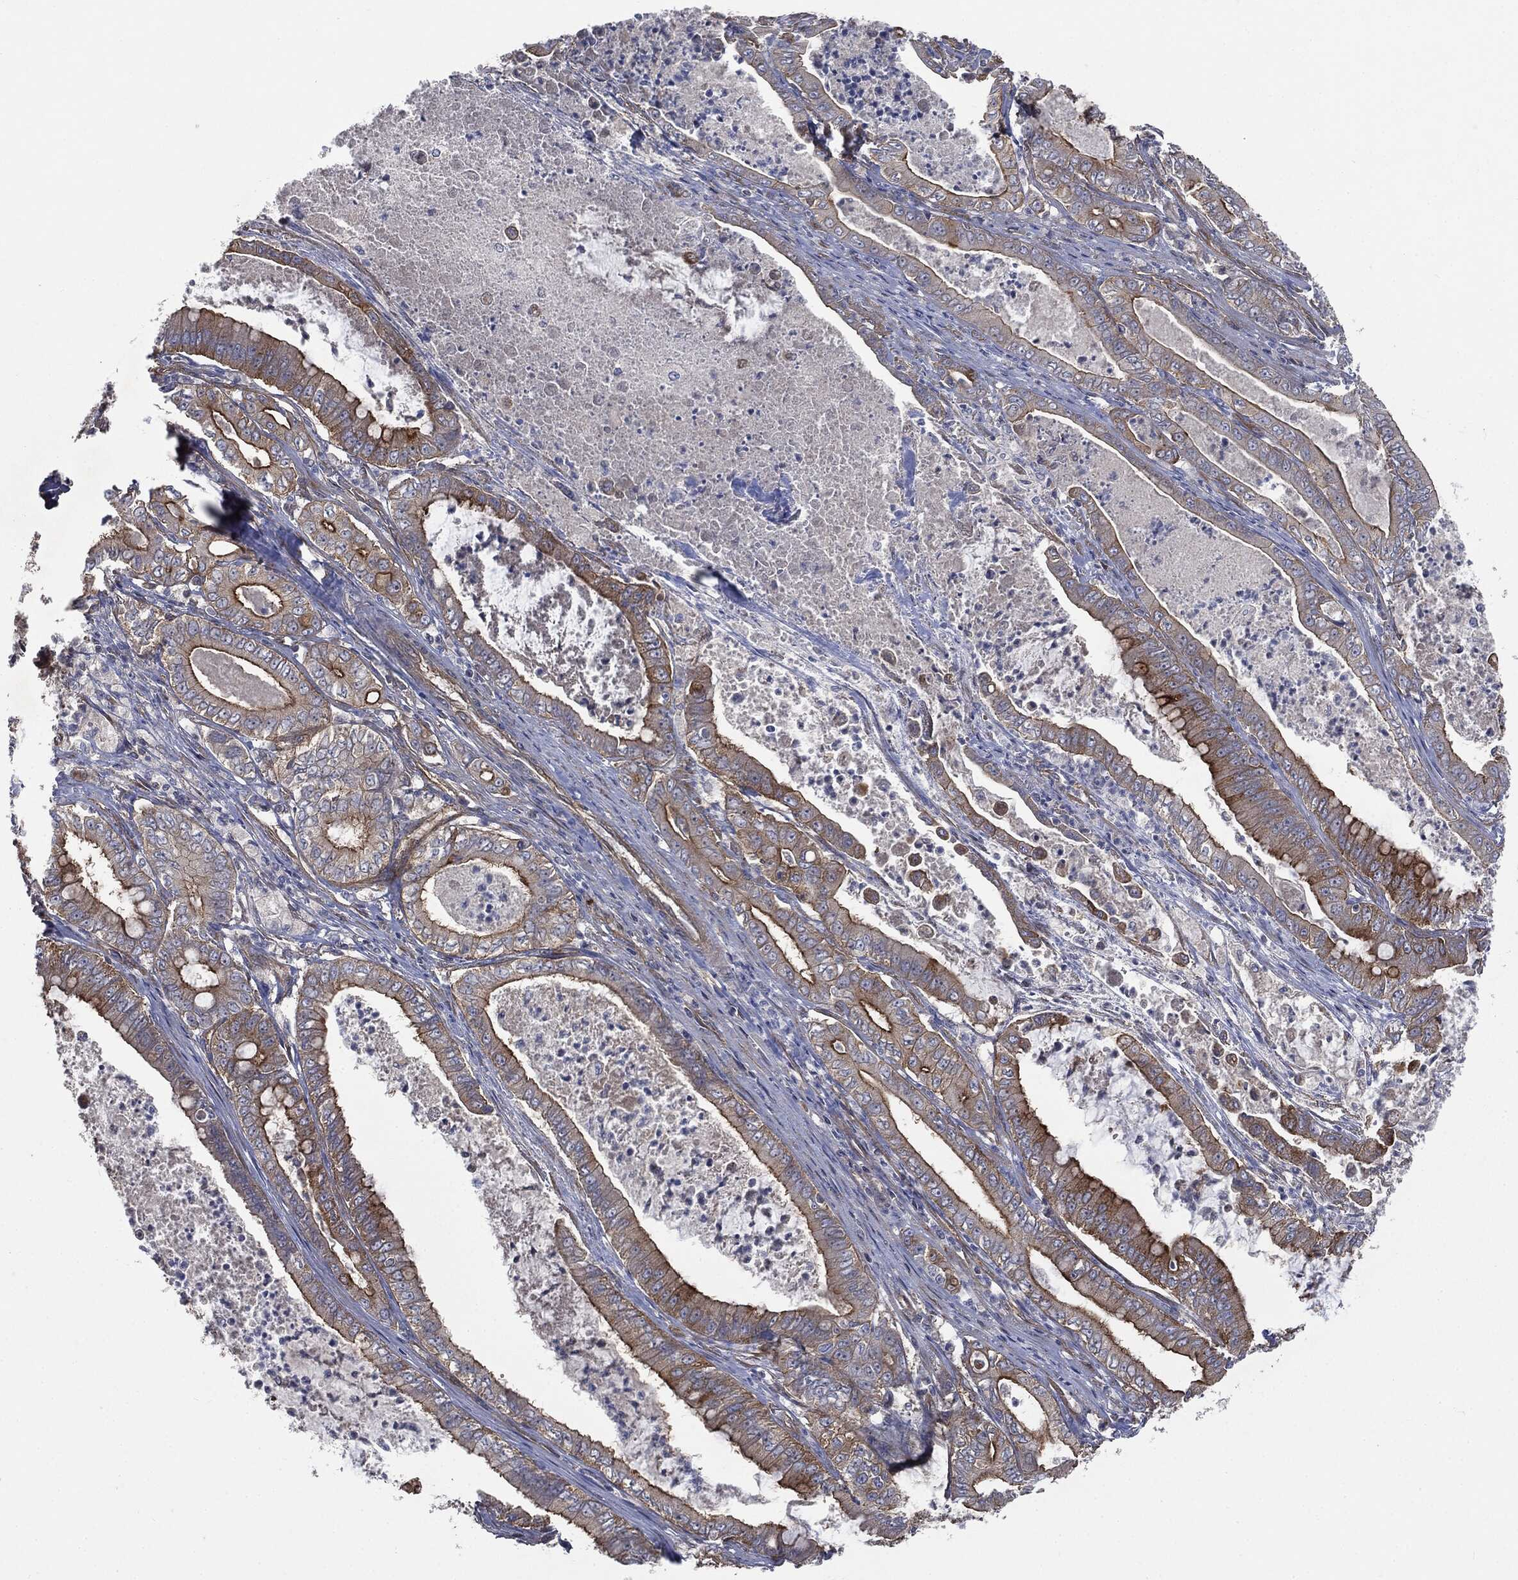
{"staining": {"intensity": "strong", "quantity": "25%-75%", "location": "cytoplasmic/membranous"}, "tissue": "pancreatic cancer", "cell_type": "Tumor cells", "image_type": "cancer", "snomed": [{"axis": "morphology", "description": "Adenocarcinoma, NOS"}, {"axis": "topography", "description": "Pancreas"}], "caption": "IHC photomicrograph of pancreatic adenocarcinoma stained for a protein (brown), which shows high levels of strong cytoplasmic/membranous staining in approximately 25%-75% of tumor cells.", "gene": "EPS15L1", "patient": {"sex": "male", "age": 71}}